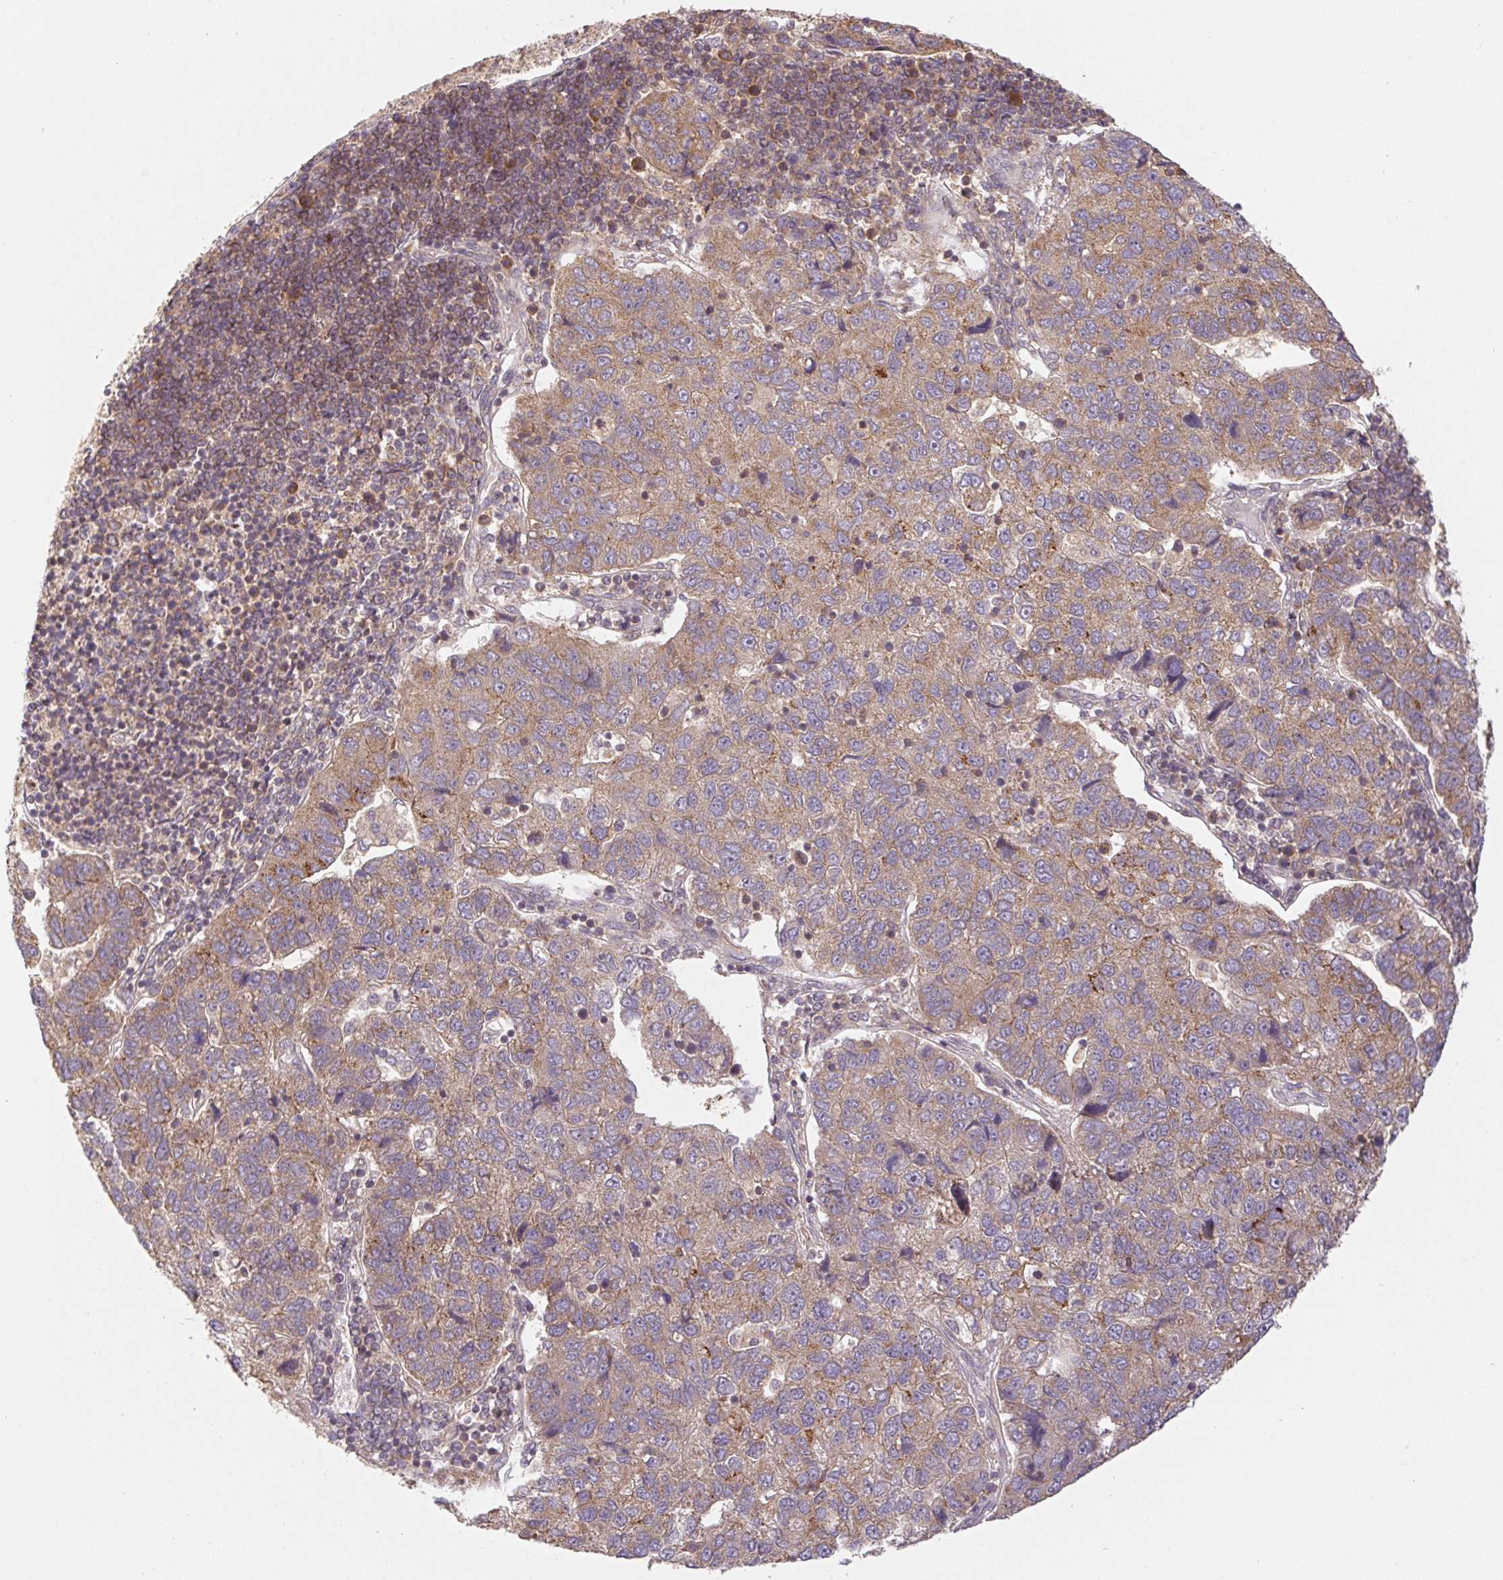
{"staining": {"intensity": "weak", "quantity": ">75%", "location": "cytoplasmic/membranous"}, "tissue": "pancreatic cancer", "cell_type": "Tumor cells", "image_type": "cancer", "snomed": [{"axis": "morphology", "description": "Adenocarcinoma, NOS"}, {"axis": "topography", "description": "Pancreas"}], "caption": "Adenocarcinoma (pancreatic) stained with DAB (3,3'-diaminobenzidine) immunohistochemistry shows low levels of weak cytoplasmic/membranous positivity in approximately >75% of tumor cells.", "gene": "MTHFD1", "patient": {"sex": "female", "age": 61}}